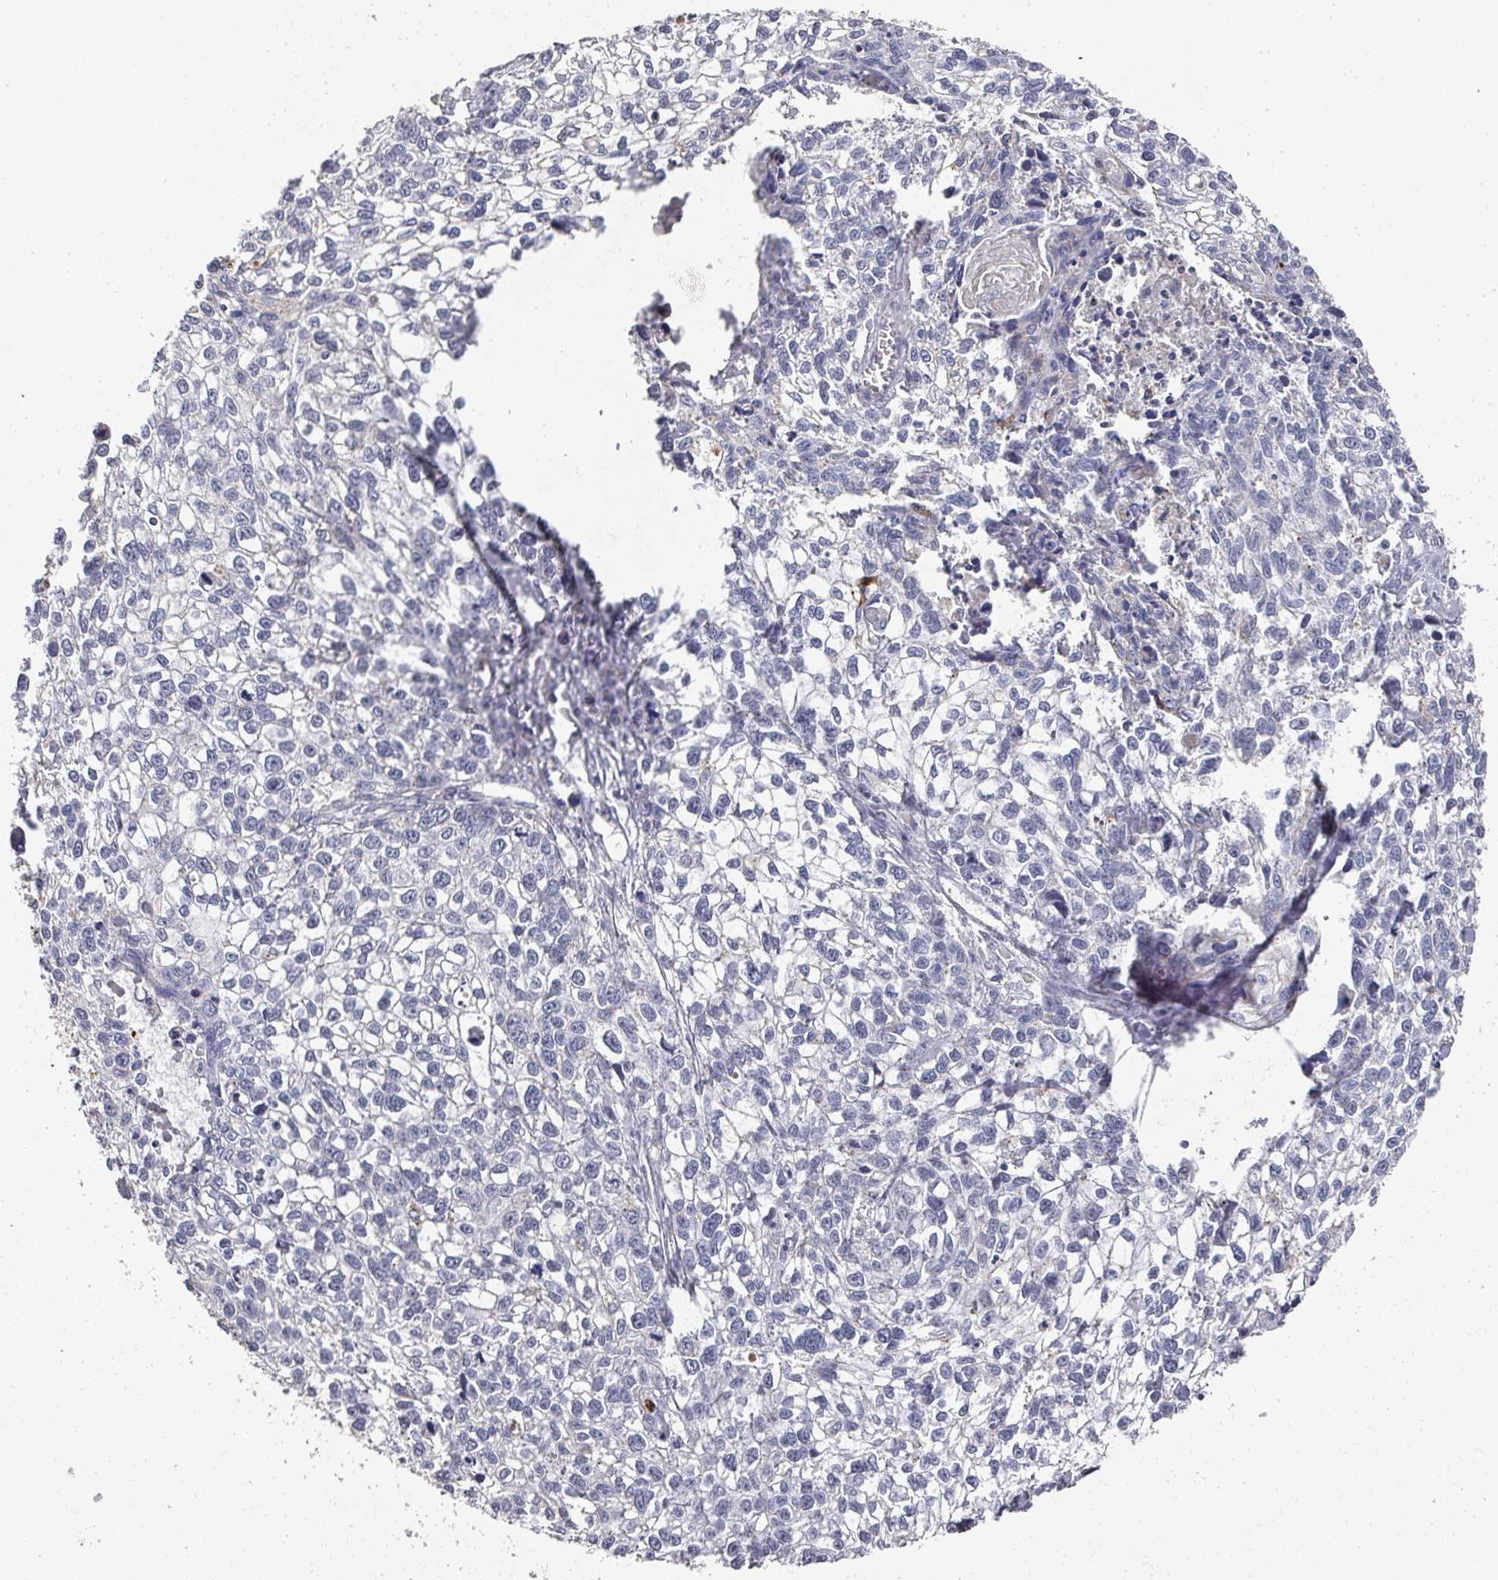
{"staining": {"intensity": "negative", "quantity": "none", "location": "none"}, "tissue": "lung cancer", "cell_type": "Tumor cells", "image_type": "cancer", "snomed": [{"axis": "morphology", "description": "Squamous cell carcinoma, NOS"}, {"axis": "topography", "description": "Lung"}], "caption": "DAB (3,3'-diaminobenzidine) immunohistochemical staining of lung cancer (squamous cell carcinoma) displays no significant positivity in tumor cells.", "gene": "CAMP", "patient": {"sex": "male", "age": 74}}